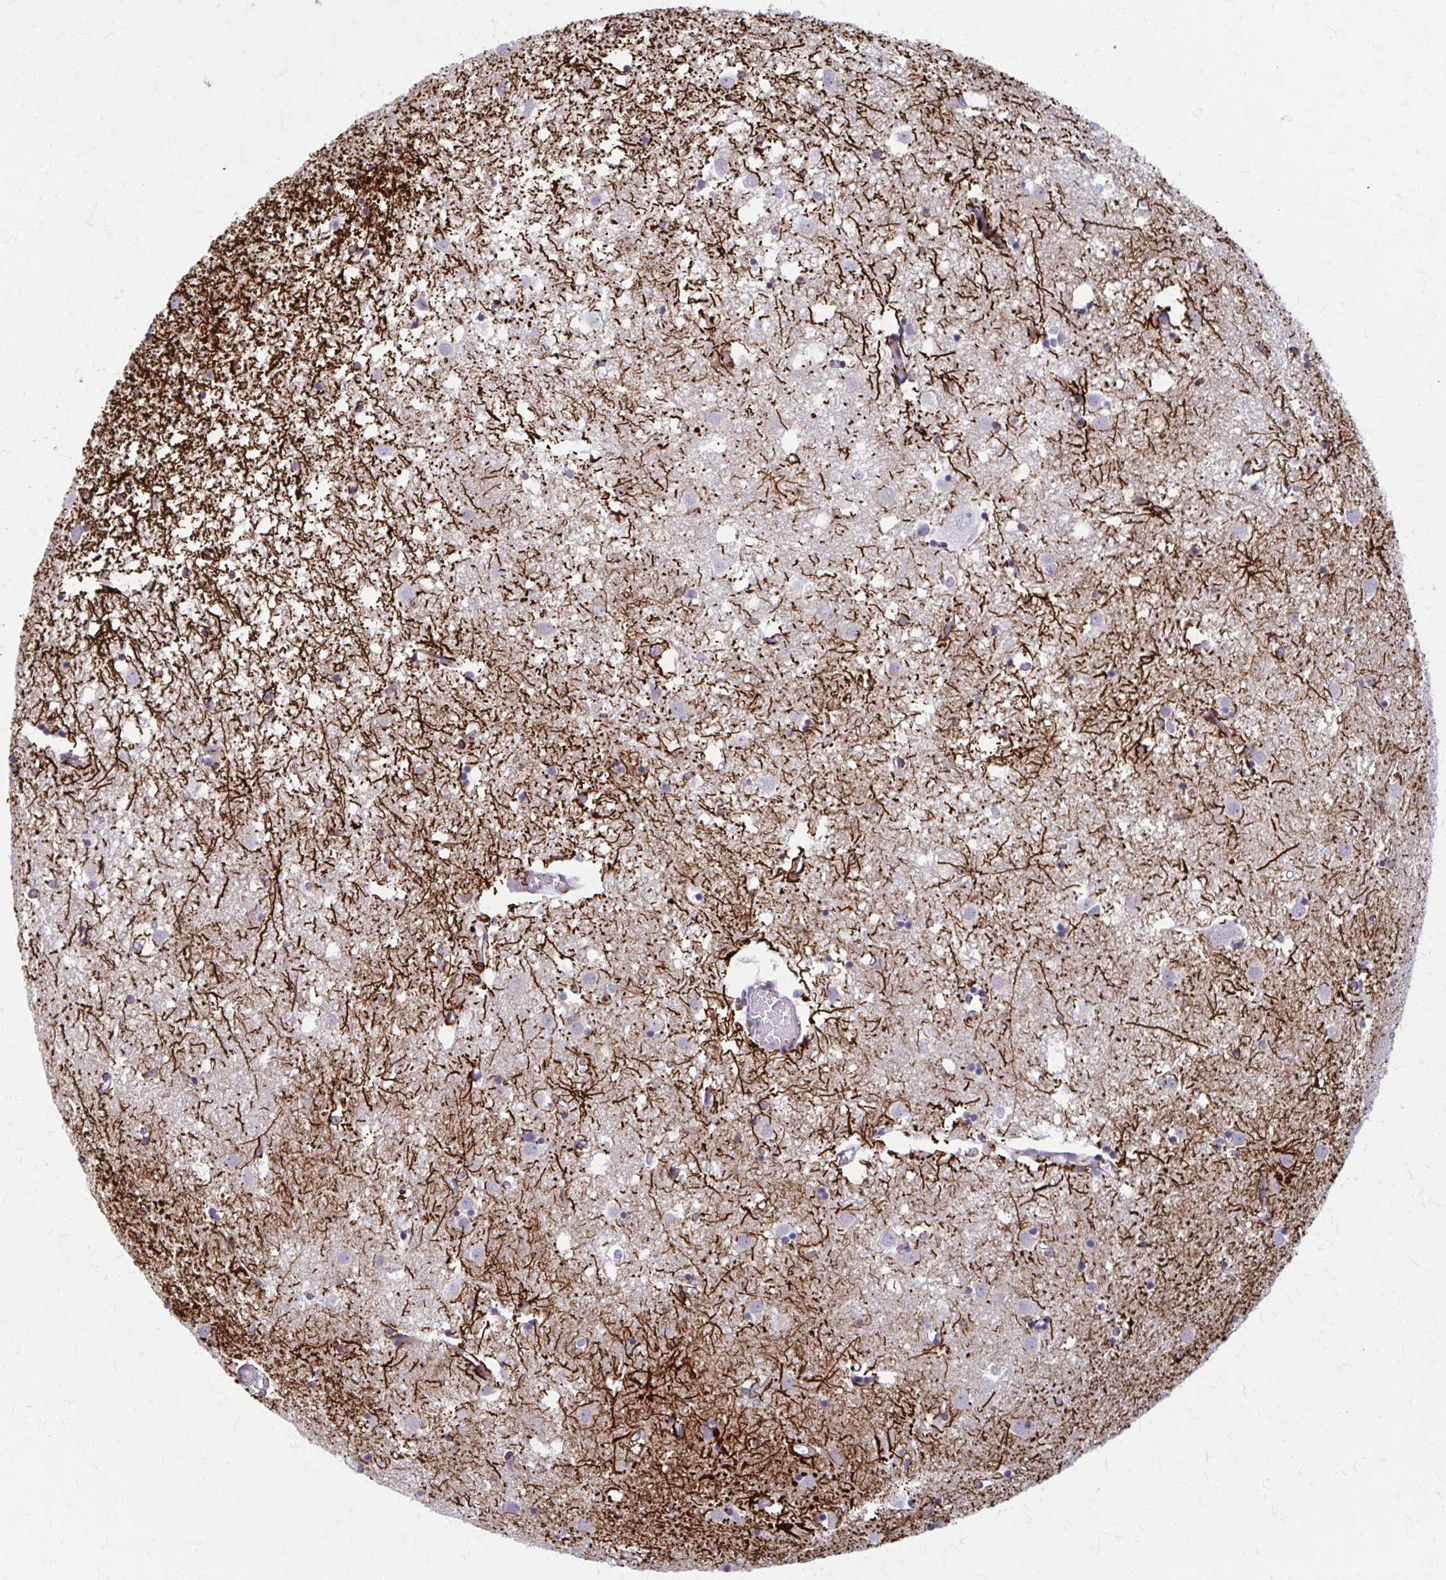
{"staining": {"intensity": "negative", "quantity": "none", "location": "none"}, "tissue": "caudate", "cell_type": "Glial cells", "image_type": "normal", "snomed": [{"axis": "morphology", "description": "Normal tissue, NOS"}, {"axis": "topography", "description": "Lateral ventricle wall"}], "caption": "Glial cells show no significant protein staining in normal caudate.", "gene": "ARHGAP35", "patient": {"sex": "male", "age": 70}}